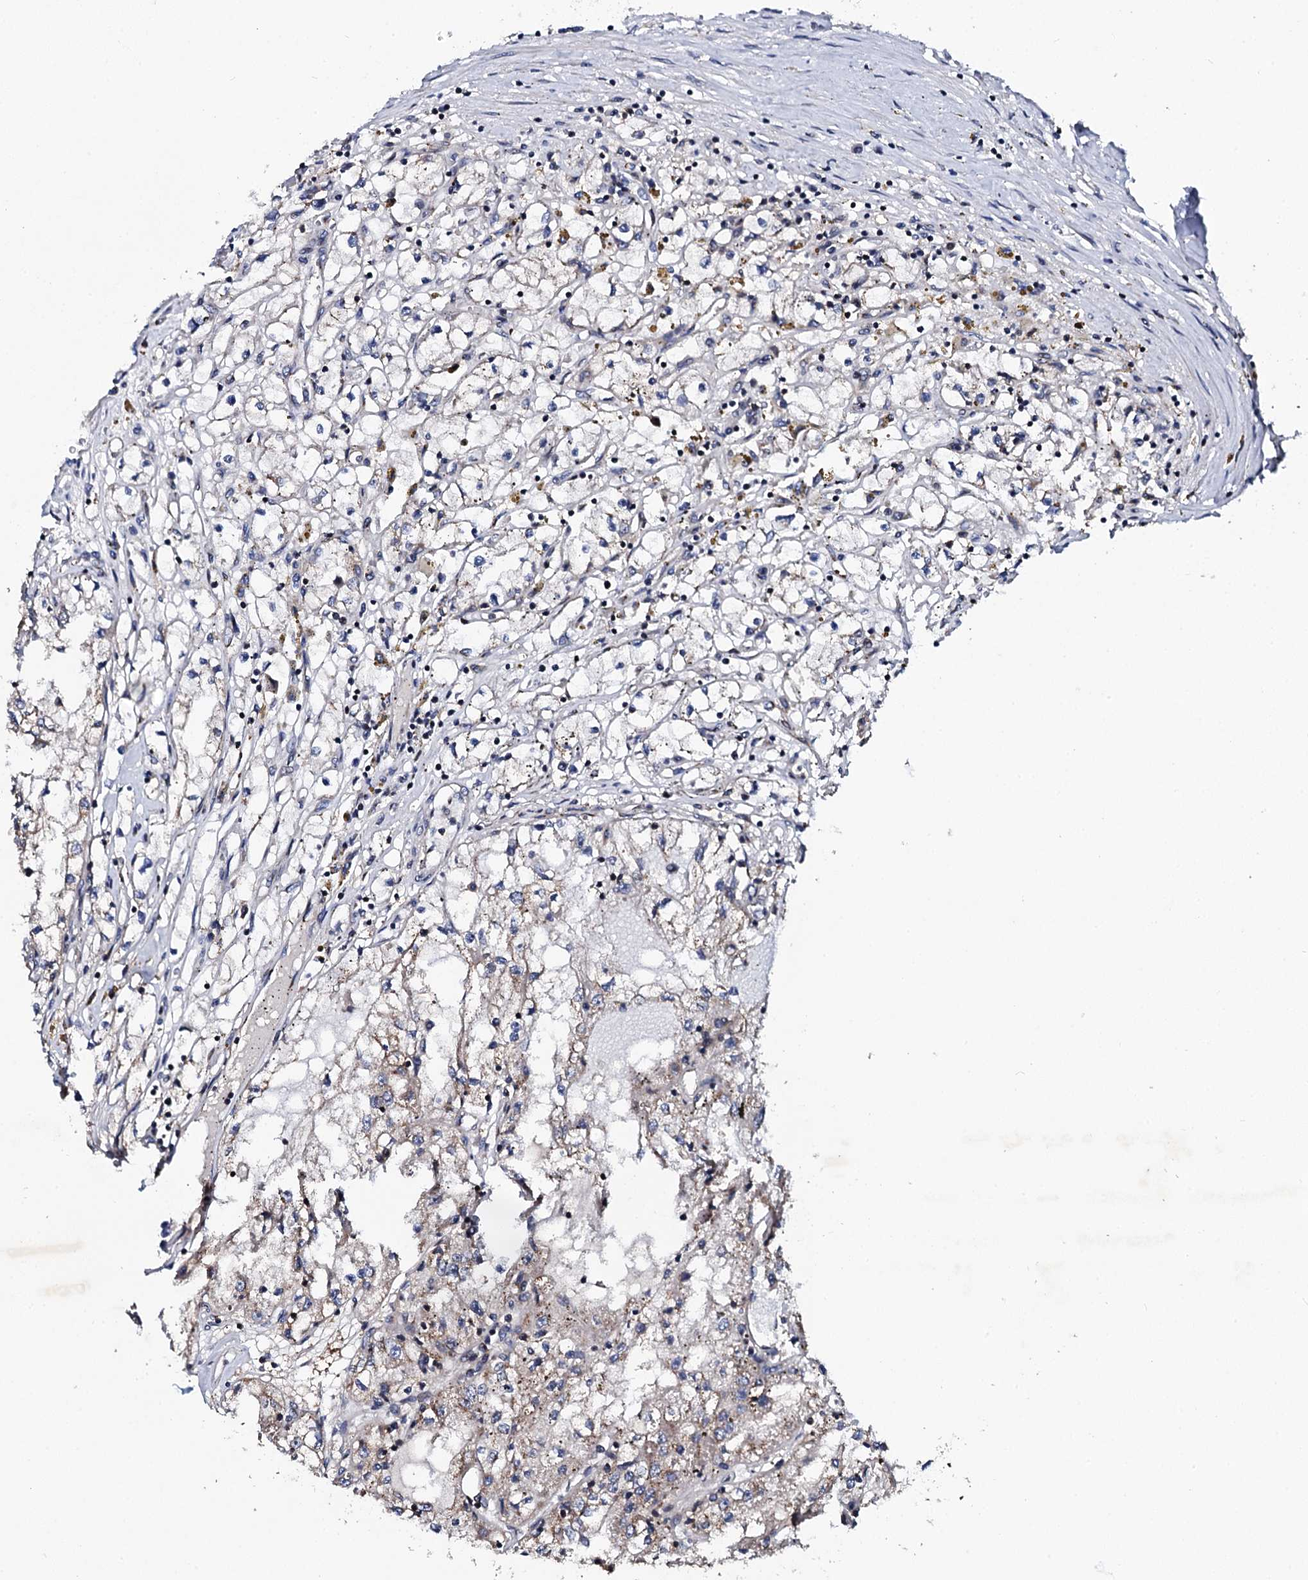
{"staining": {"intensity": "weak", "quantity": "<25%", "location": "cytoplasmic/membranous"}, "tissue": "renal cancer", "cell_type": "Tumor cells", "image_type": "cancer", "snomed": [{"axis": "morphology", "description": "Adenocarcinoma, NOS"}, {"axis": "topography", "description": "Kidney"}], "caption": "Adenocarcinoma (renal) was stained to show a protein in brown. There is no significant staining in tumor cells.", "gene": "PLET1", "patient": {"sex": "male", "age": 56}}